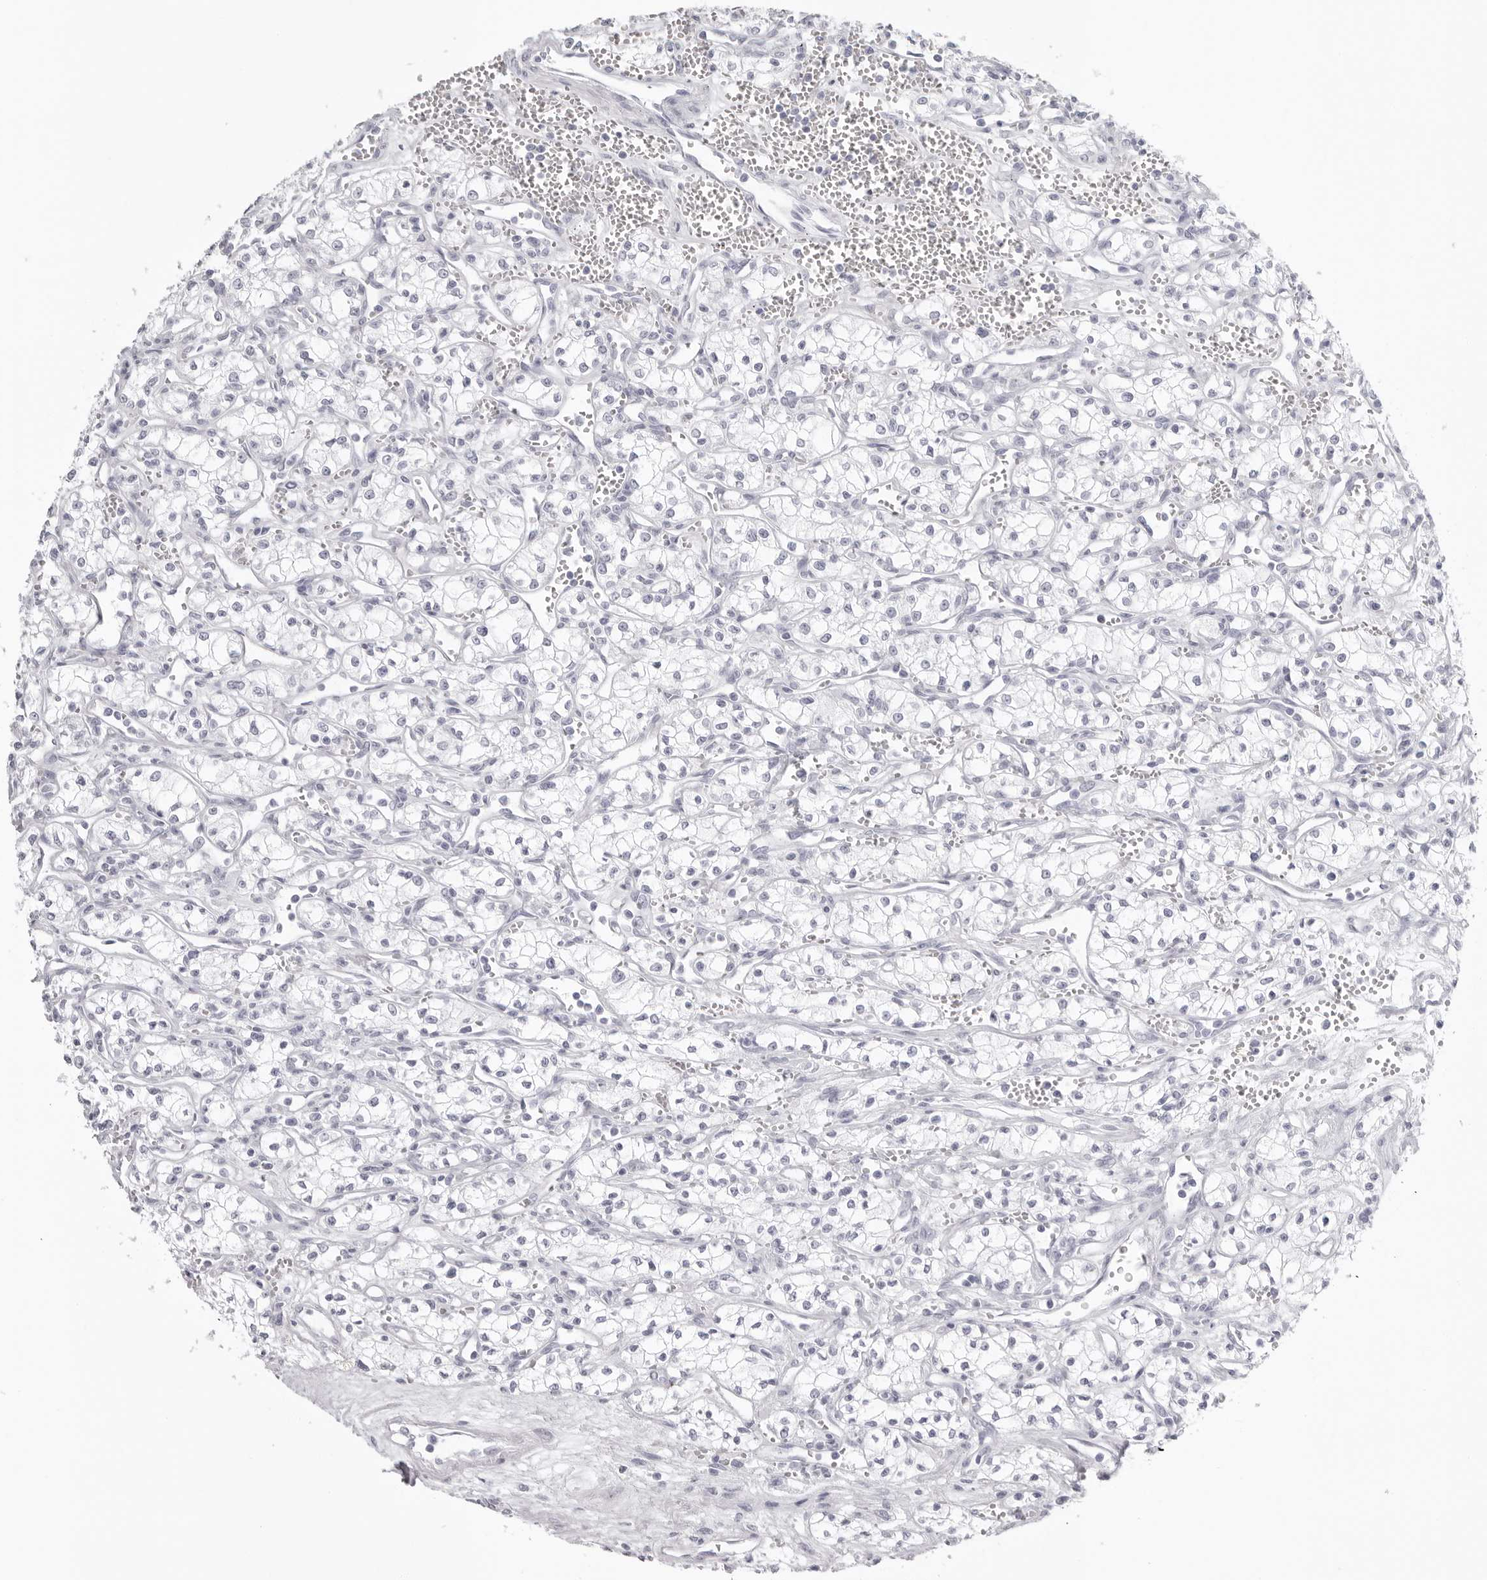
{"staining": {"intensity": "negative", "quantity": "none", "location": "none"}, "tissue": "renal cancer", "cell_type": "Tumor cells", "image_type": "cancer", "snomed": [{"axis": "morphology", "description": "Adenocarcinoma, NOS"}, {"axis": "topography", "description": "Kidney"}], "caption": "This is a histopathology image of immunohistochemistry staining of renal adenocarcinoma, which shows no positivity in tumor cells.", "gene": "KLK9", "patient": {"sex": "male", "age": 59}}